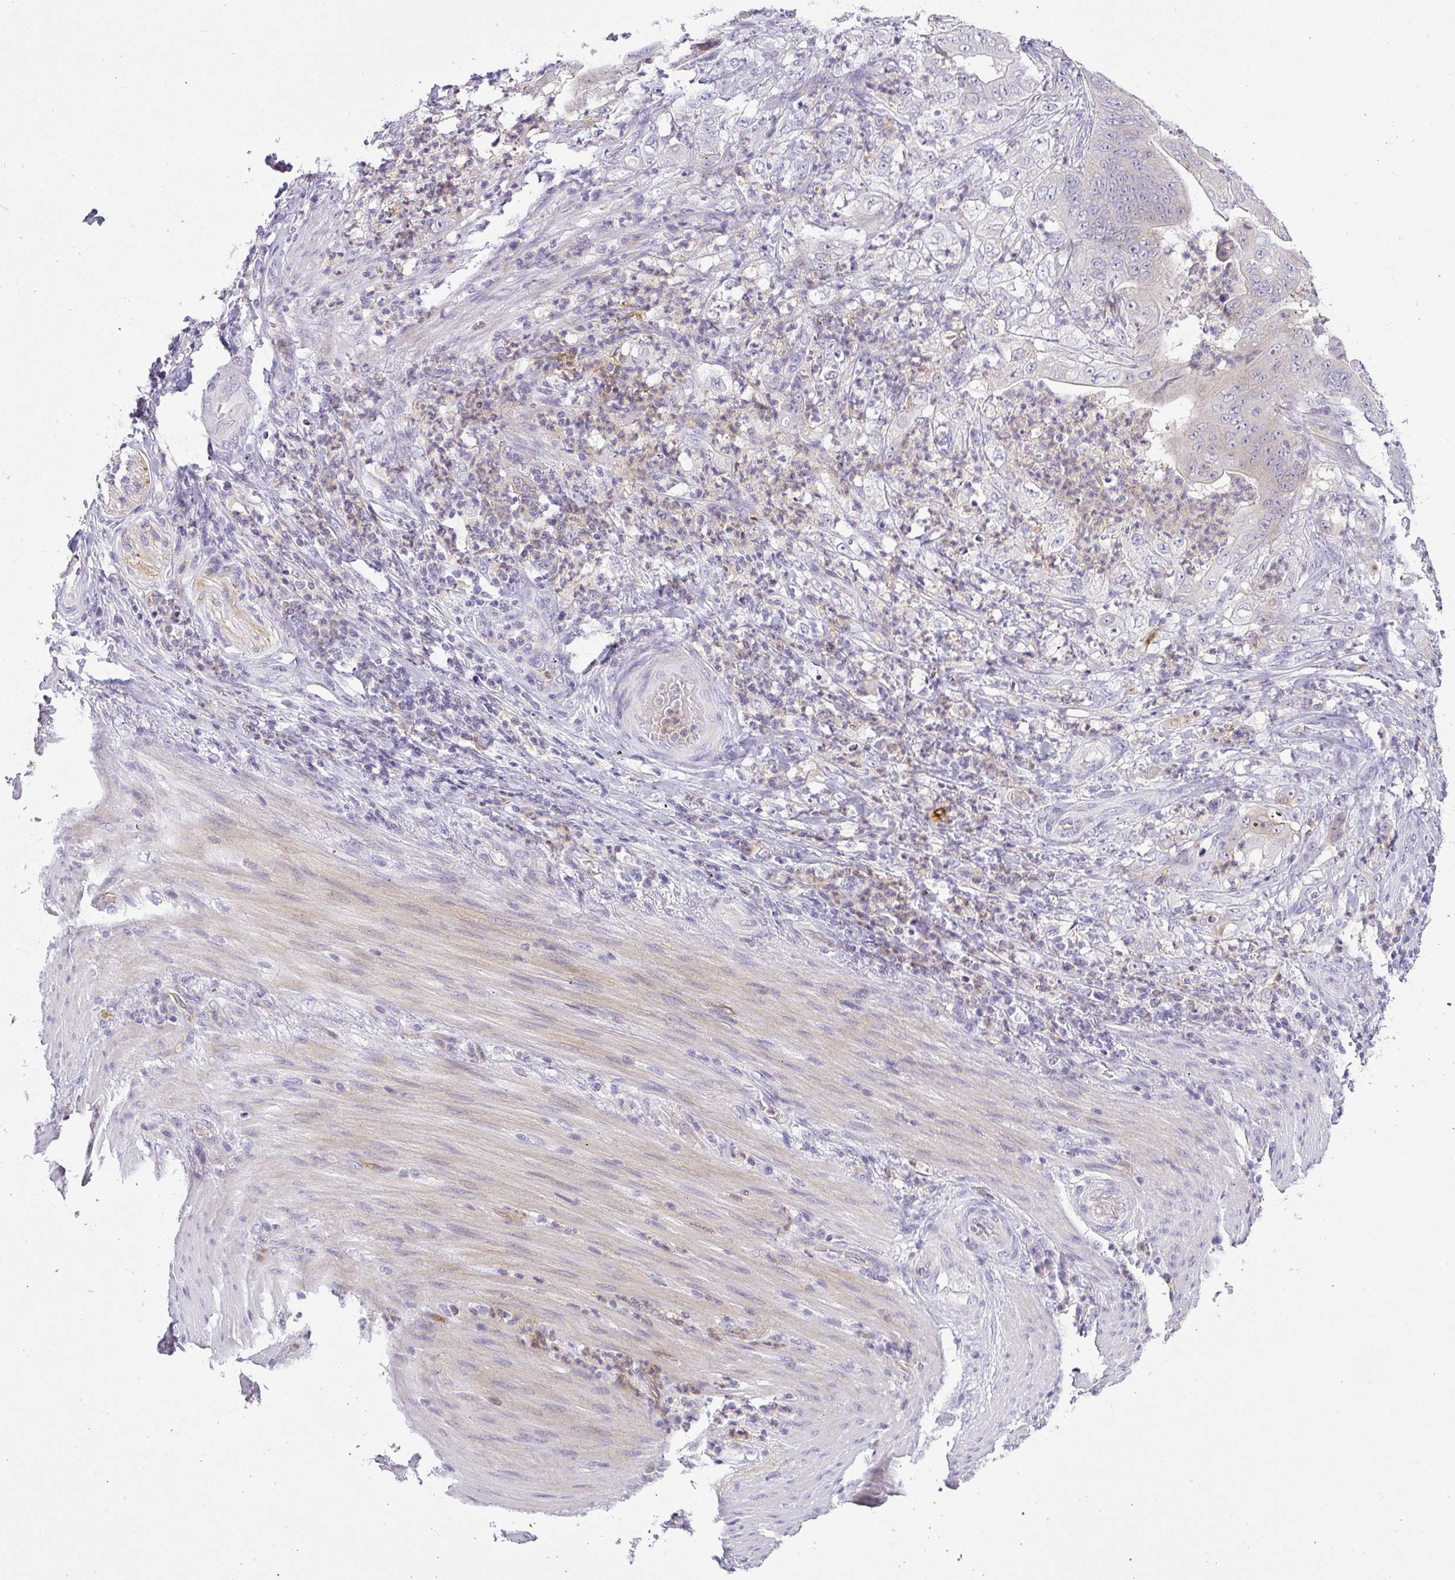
{"staining": {"intensity": "weak", "quantity": "<25%", "location": "cytoplasmic/membranous"}, "tissue": "stomach cancer", "cell_type": "Tumor cells", "image_type": "cancer", "snomed": [{"axis": "morphology", "description": "Adenocarcinoma, NOS"}, {"axis": "topography", "description": "Stomach"}], "caption": "A high-resolution histopathology image shows immunohistochemistry staining of stomach cancer (adenocarcinoma), which reveals no significant staining in tumor cells. (Brightfield microscopy of DAB (3,3'-diaminobenzidine) immunohistochemistry at high magnification).", "gene": "LIPE", "patient": {"sex": "female", "age": 73}}